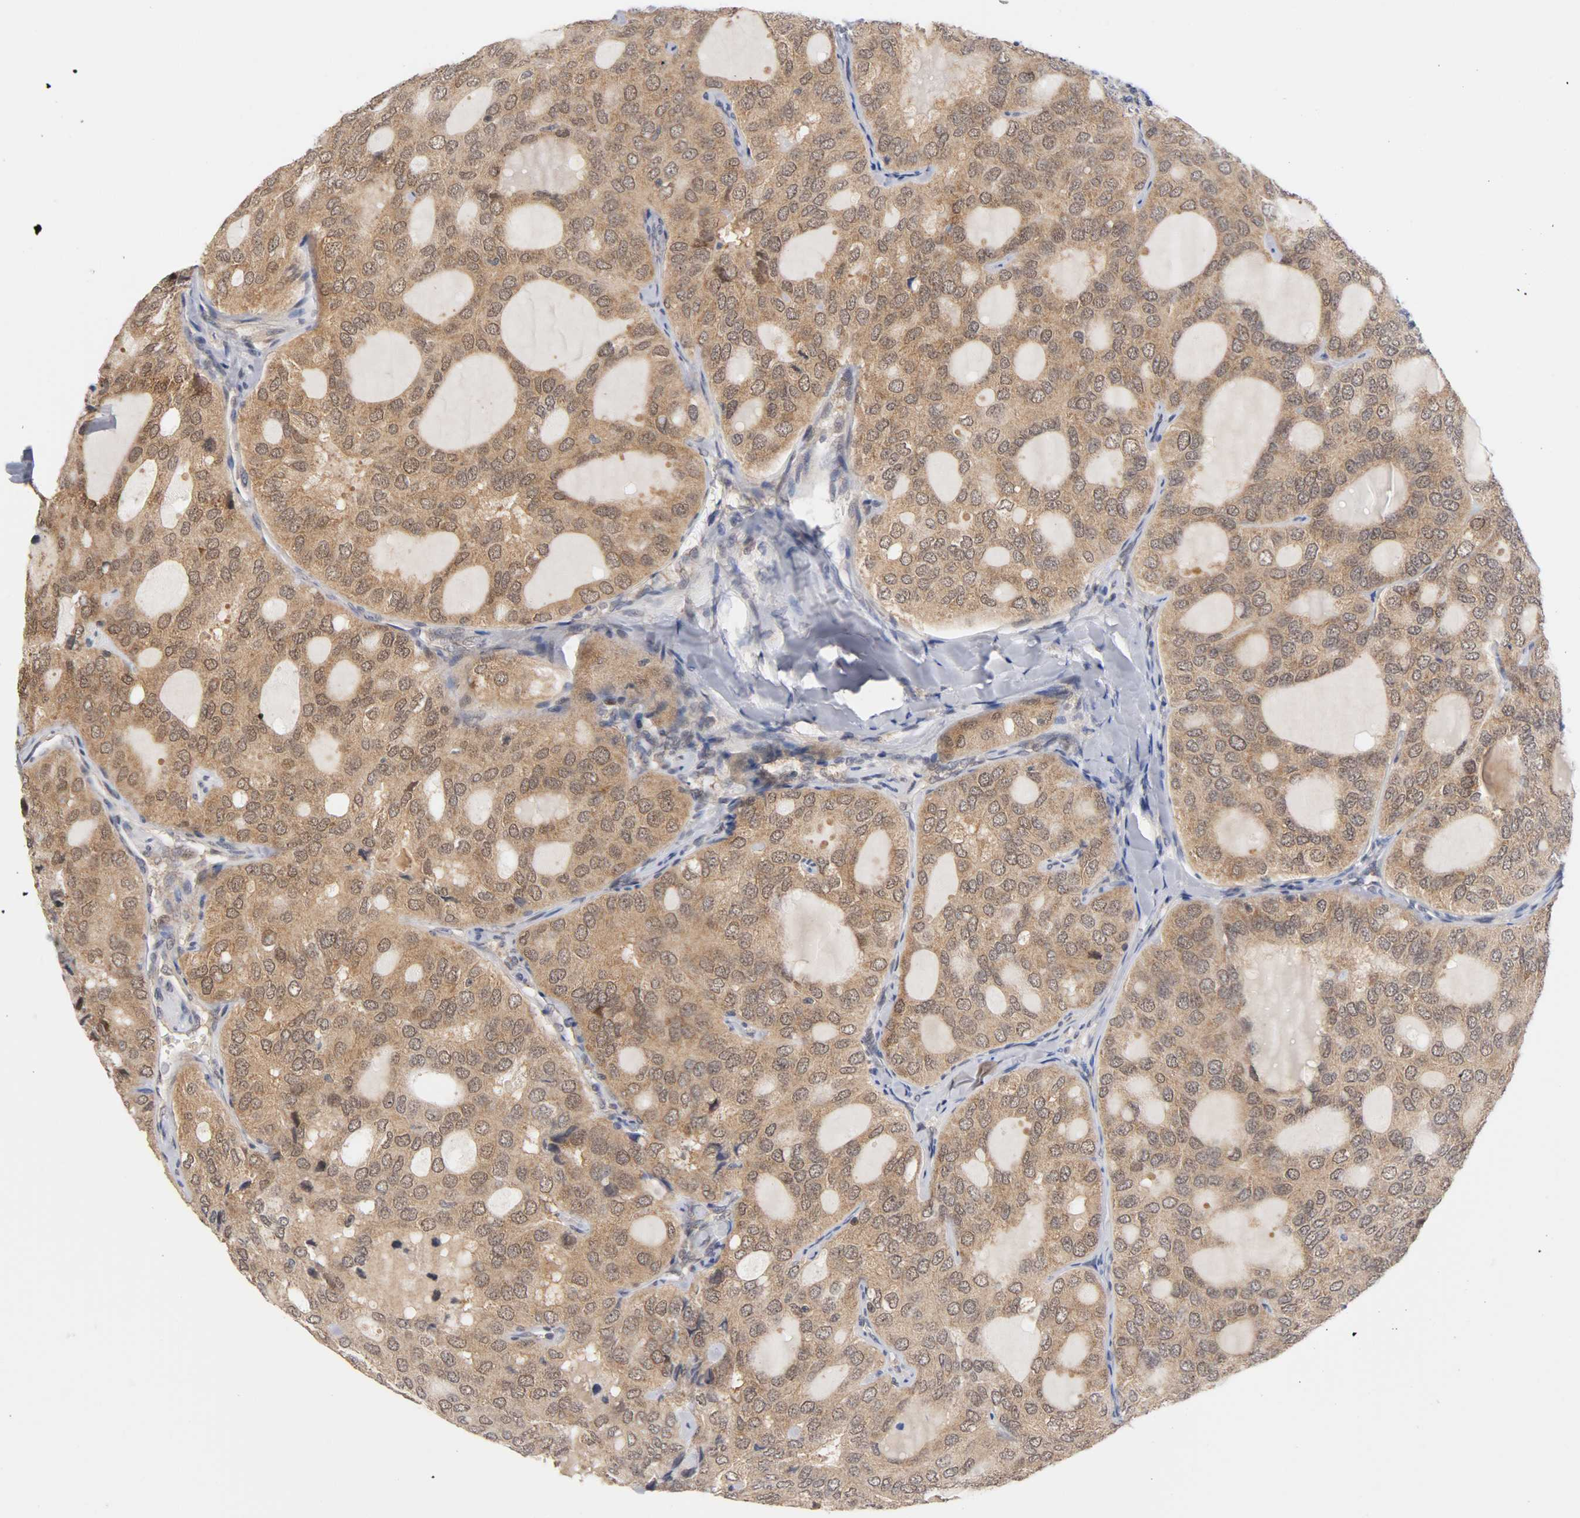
{"staining": {"intensity": "moderate", "quantity": ">75%", "location": "cytoplasmic/membranous,nuclear"}, "tissue": "thyroid cancer", "cell_type": "Tumor cells", "image_type": "cancer", "snomed": [{"axis": "morphology", "description": "Follicular adenoma carcinoma, NOS"}, {"axis": "topography", "description": "Thyroid gland"}], "caption": "Immunohistochemistry (IHC) of human thyroid follicular adenoma carcinoma reveals medium levels of moderate cytoplasmic/membranous and nuclear staining in about >75% of tumor cells. The protein of interest is stained brown, and the nuclei are stained in blue (DAB IHC with brightfield microscopy, high magnification).", "gene": "UBE2M", "patient": {"sex": "male", "age": 75}}